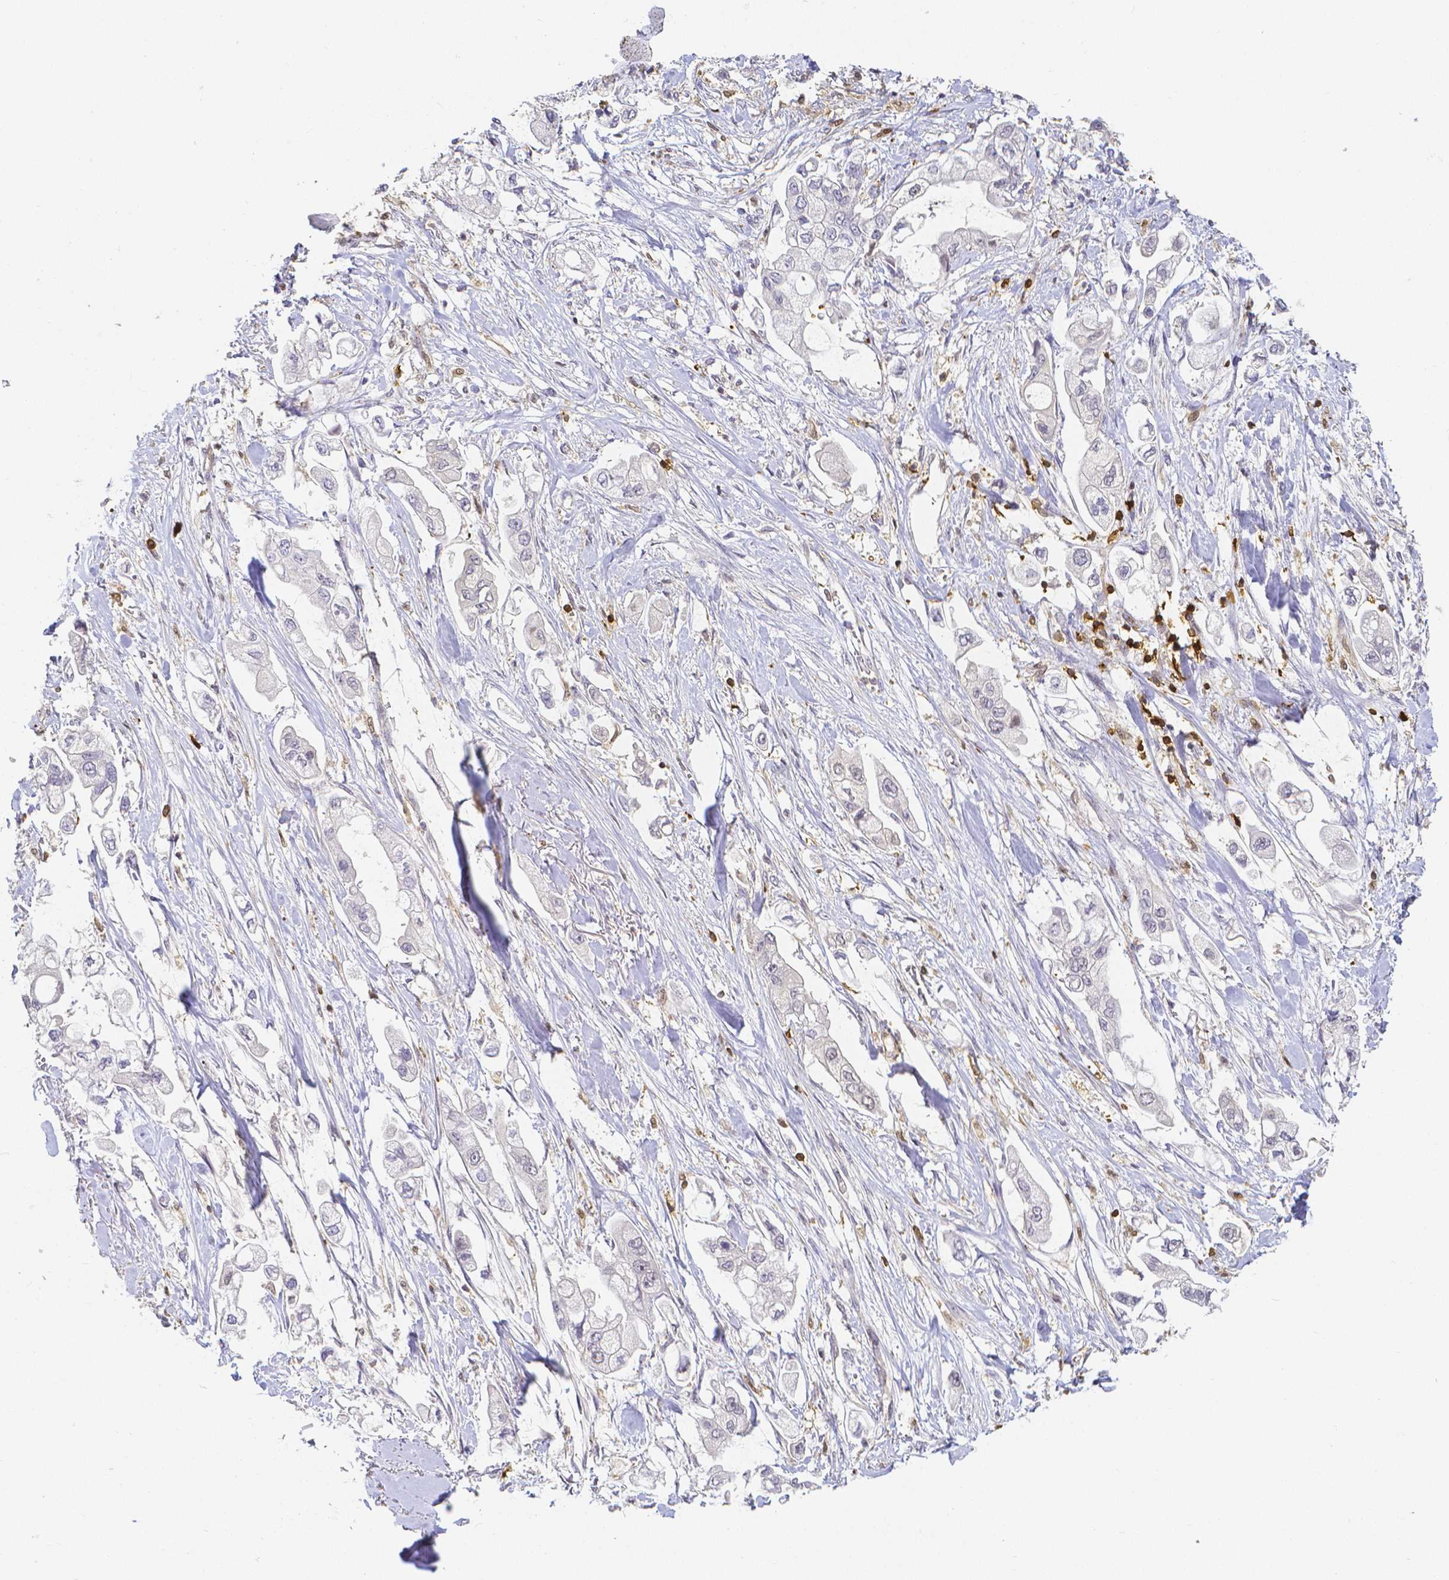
{"staining": {"intensity": "negative", "quantity": "none", "location": "none"}, "tissue": "stomach cancer", "cell_type": "Tumor cells", "image_type": "cancer", "snomed": [{"axis": "morphology", "description": "Adenocarcinoma, NOS"}, {"axis": "topography", "description": "Stomach"}], "caption": "Protein analysis of stomach cancer (adenocarcinoma) demonstrates no significant expression in tumor cells. (DAB (3,3'-diaminobenzidine) immunohistochemistry, high magnification).", "gene": "COTL1", "patient": {"sex": "male", "age": 62}}